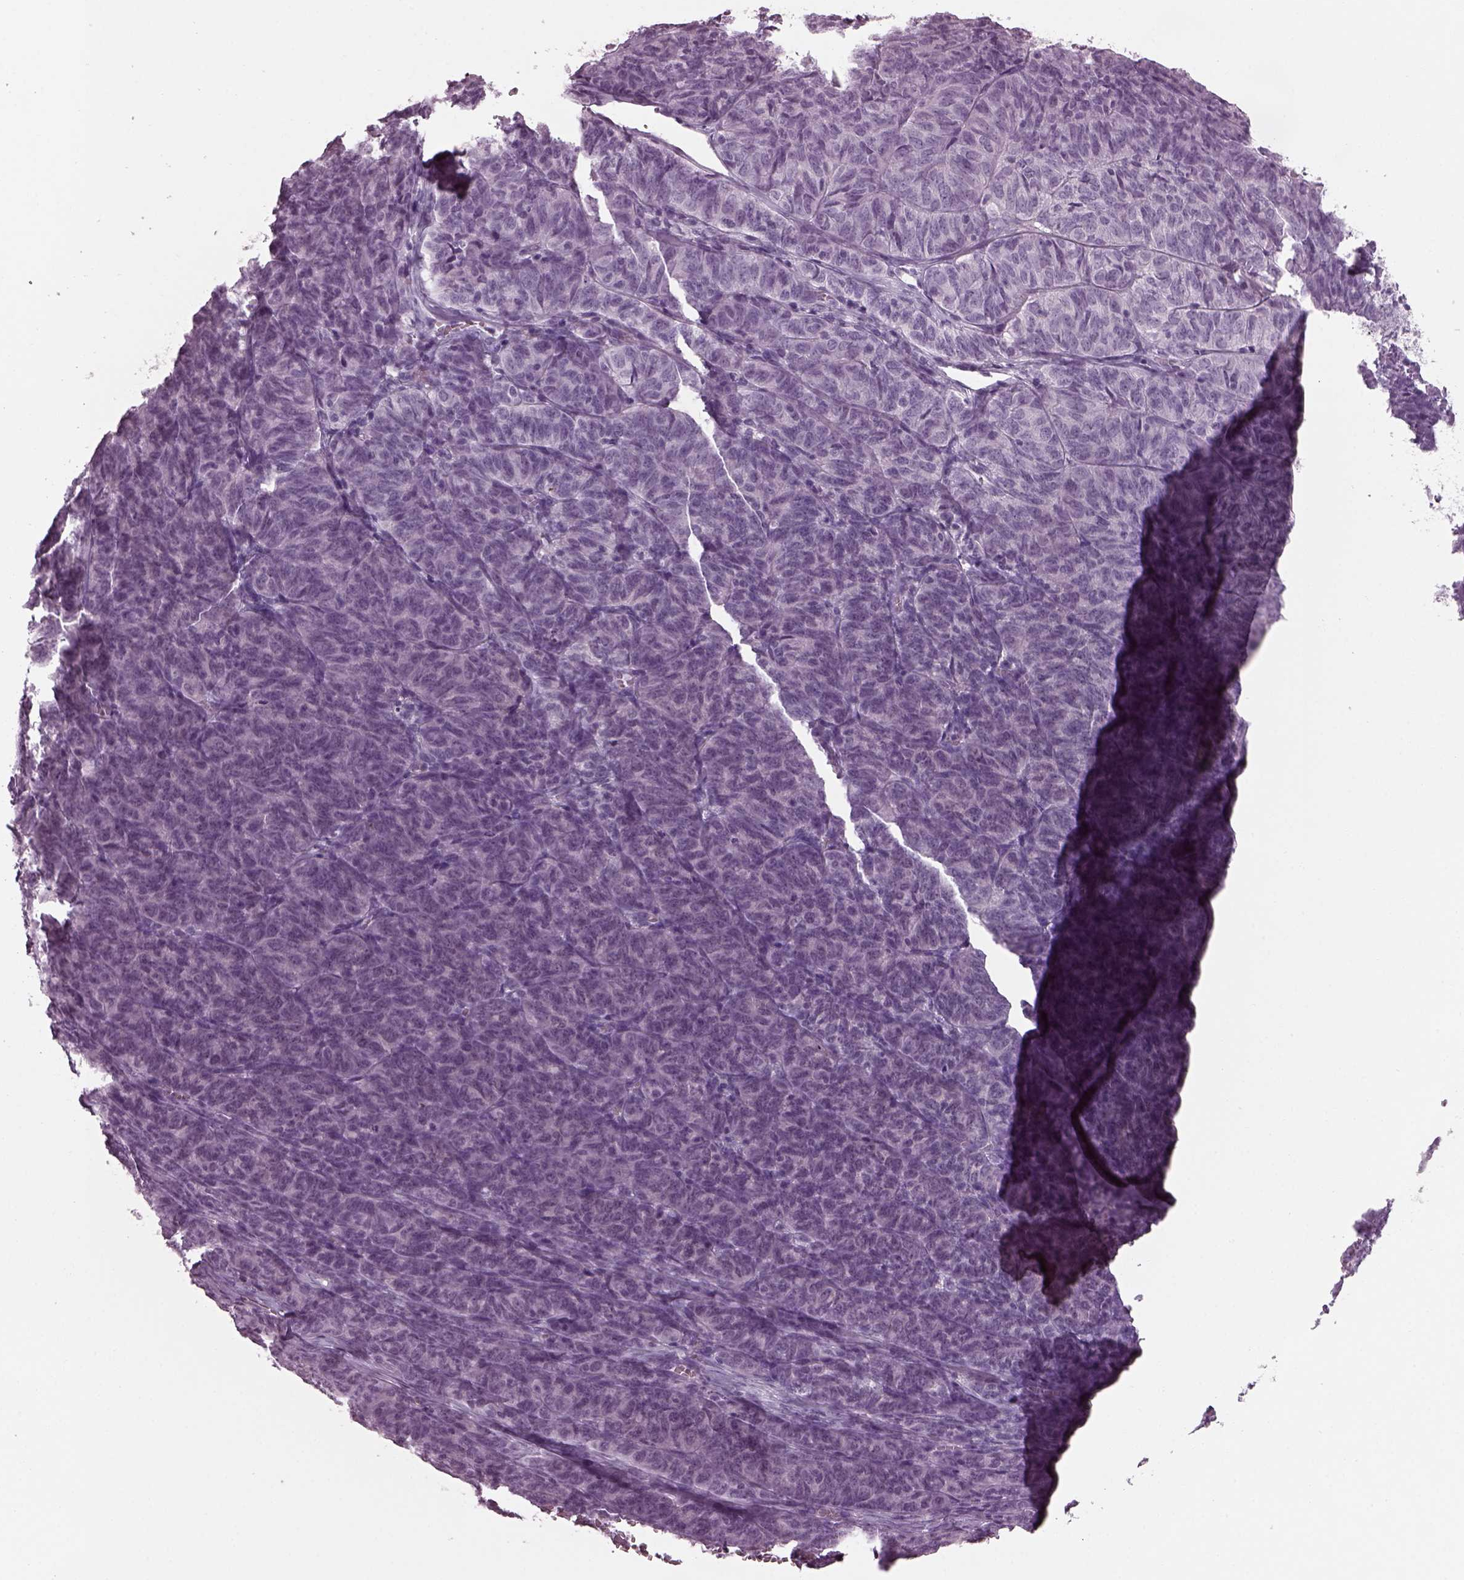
{"staining": {"intensity": "negative", "quantity": "none", "location": "none"}, "tissue": "ovarian cancer", "cell_type": "Tumor cells", "image_type": "cancer", "snomed": [{"axis": "morphology", "description": "Carcinoma, endometroid"}, {"axis": "topography", "description": "Ovary"}], "caption": "Immunohistochemistry image of ovarian cancer (endometroid carcinoma) stained for a protein (brown), which exhibits no positivity in tumor cells. The staining was performed using DAB to visualize the protein expression in brown, while the nuclei were stained in blue with hematoxylin (Magnification: 20x).", "gene": "DPYSL5", "patient": {"sex": "female", "age": 80}}